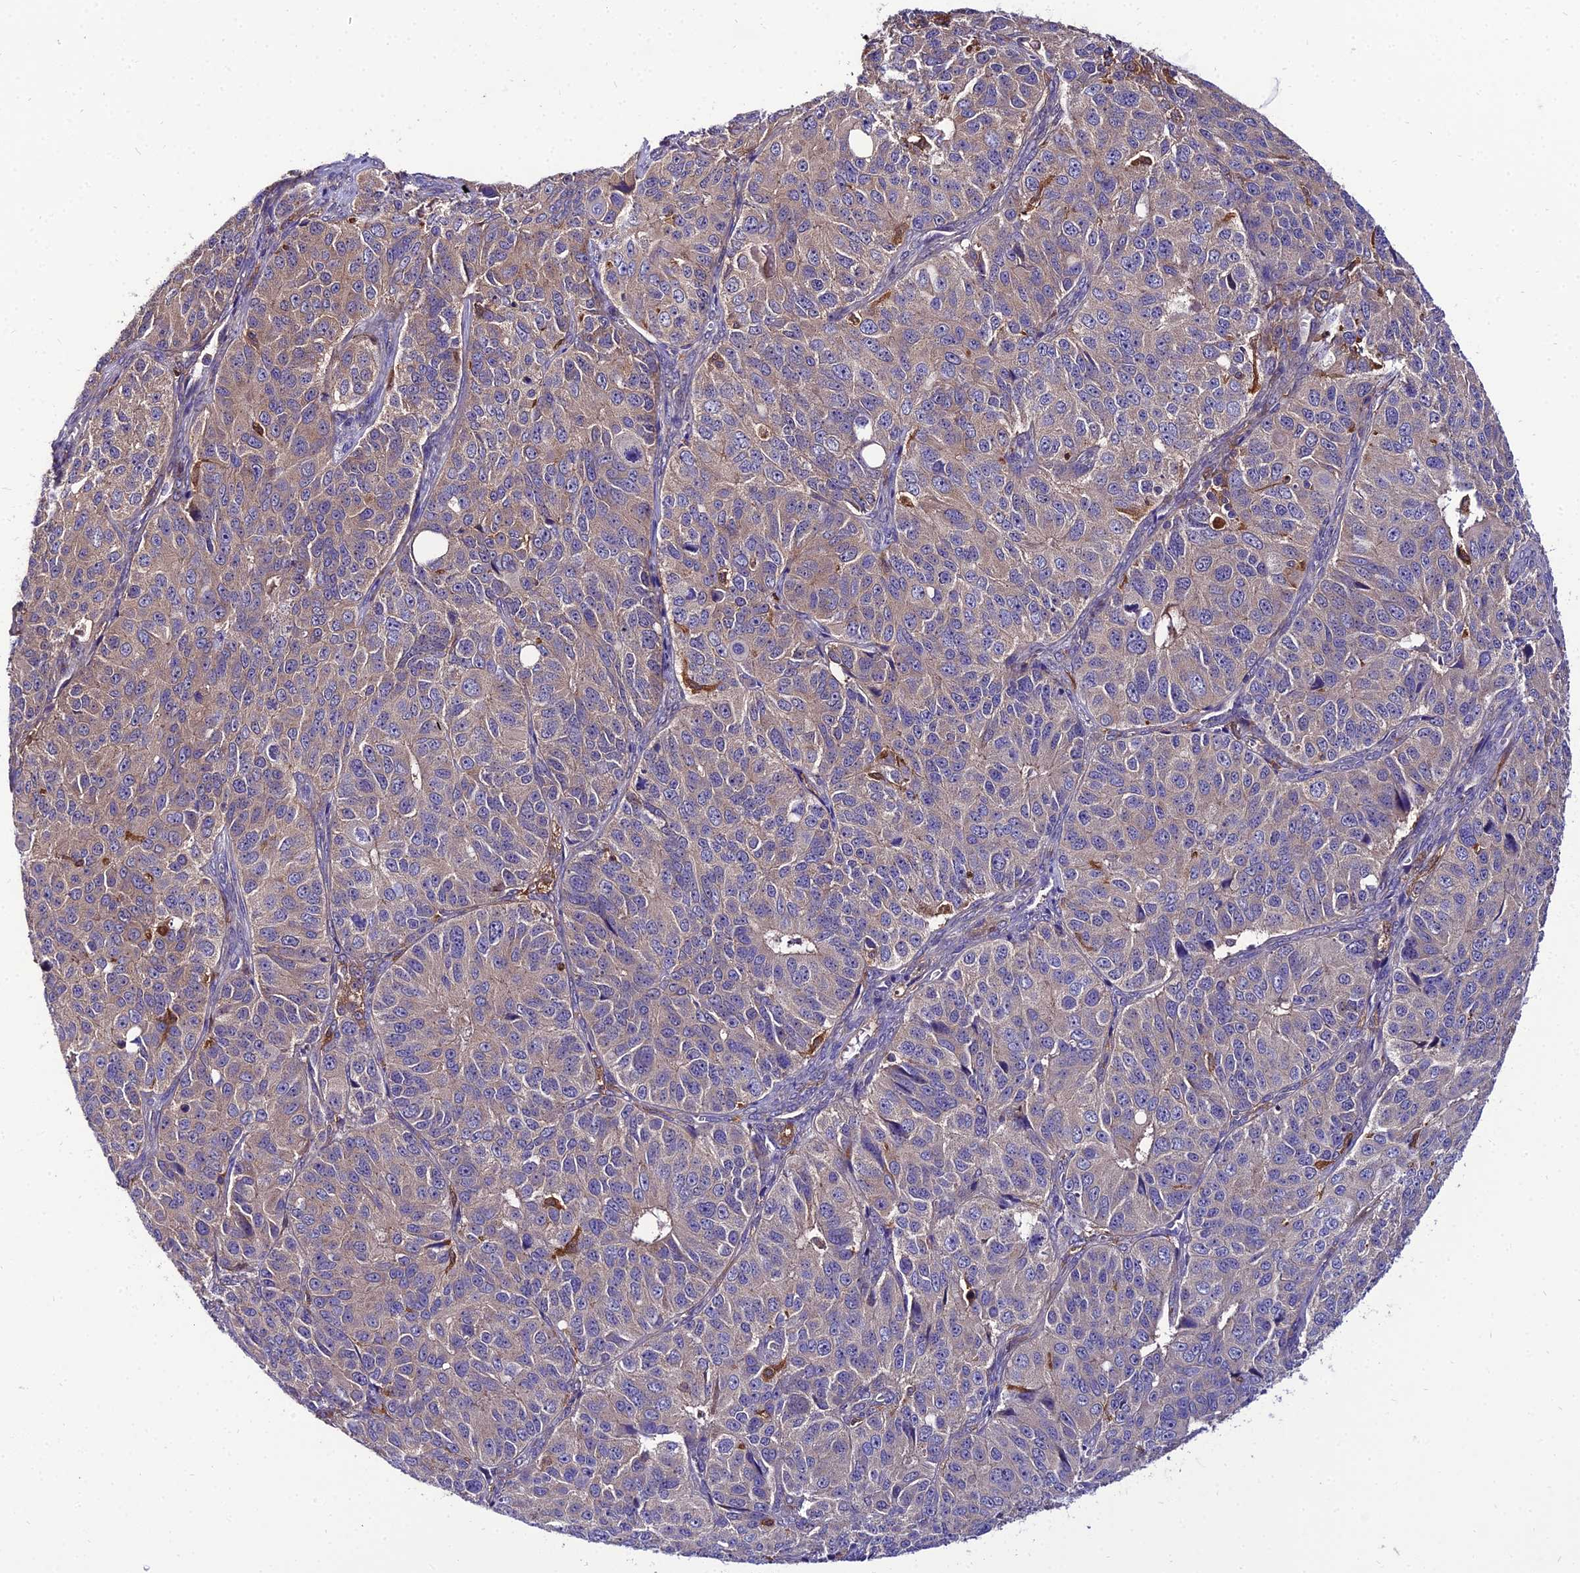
{"staining": {"intensity": "weak", "quantity": "<25%", "location": "cytoplasmic/membranous"}, "tissue": "ovarian cancer", "cell_type": "Tumor cells", "image_type": "cancer", "snomed": [{"axis": "morphology", "description": "Carcinoma, endometroid"}, {"axis": "topography", "description": "Ovary"}], "caption": "Histopathology image shows no protein positivity in tumor cells of ovarian cancer tissue.", "gene": "C2orf69", "patient": {"sex": "female", "age": 51}}